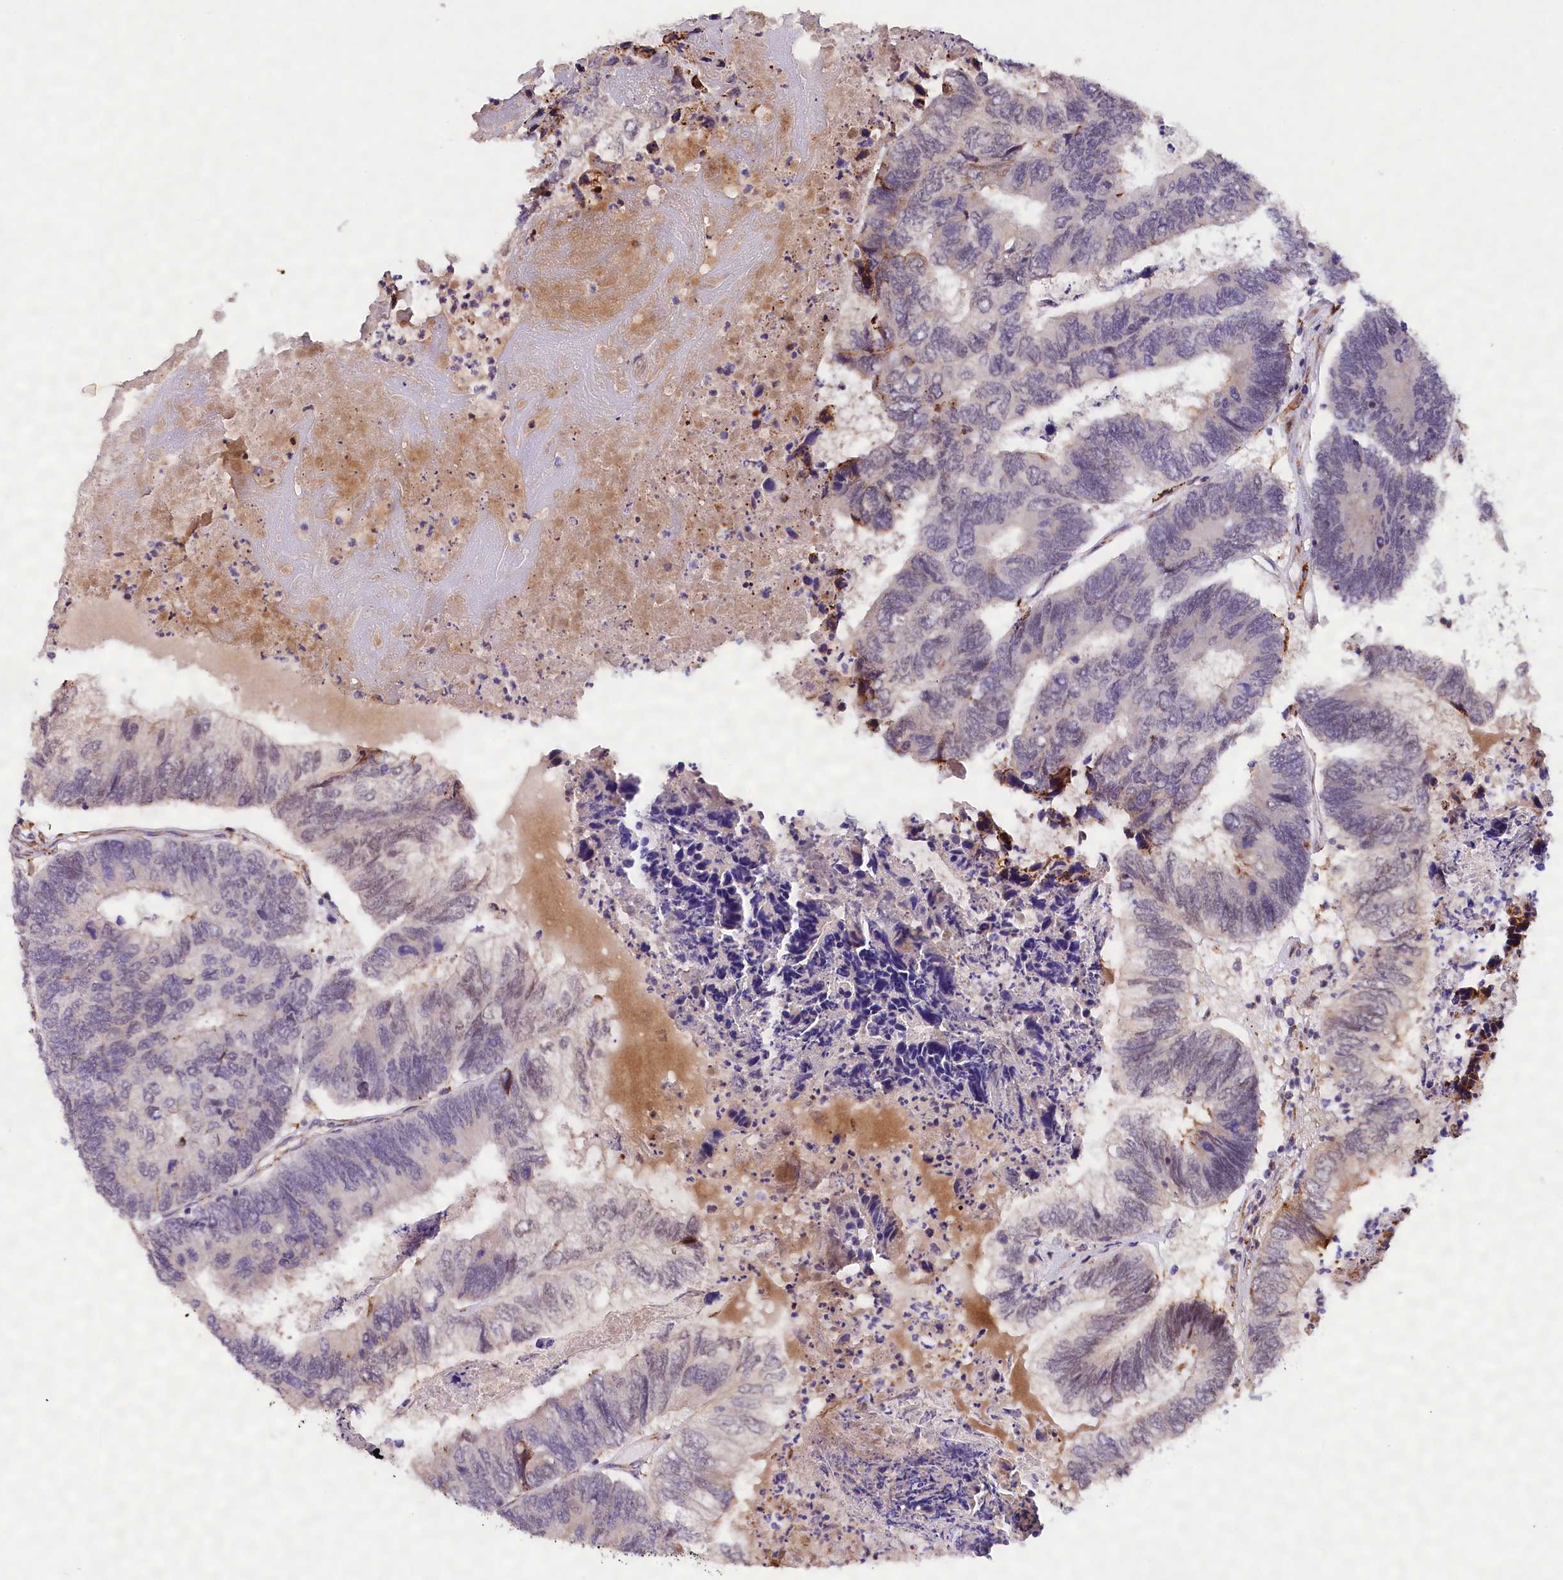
{"staining": {"intensity": "weak", "quantity": "<25%", "location": "nuclear"}, "tissue": "colorectal cancer", "cell_type": "Tumor cells", "image_type": "cancer", "snomed": [{"axis": "morphology", "description": "Adenocarcinoma, NOS"}, {"axis": "topography", "description": "Colon"}], "caption": "High magnification brightfield microscopy of colorectal adenocarcinoma stained with DAB (3,3'-diaminobenzidine) (brown) and counterstained with hematoxylin (blue): tumor cells show no significant staining.", "gene": "FBXO45", "patient": {"sex": "female", "age": 67}}